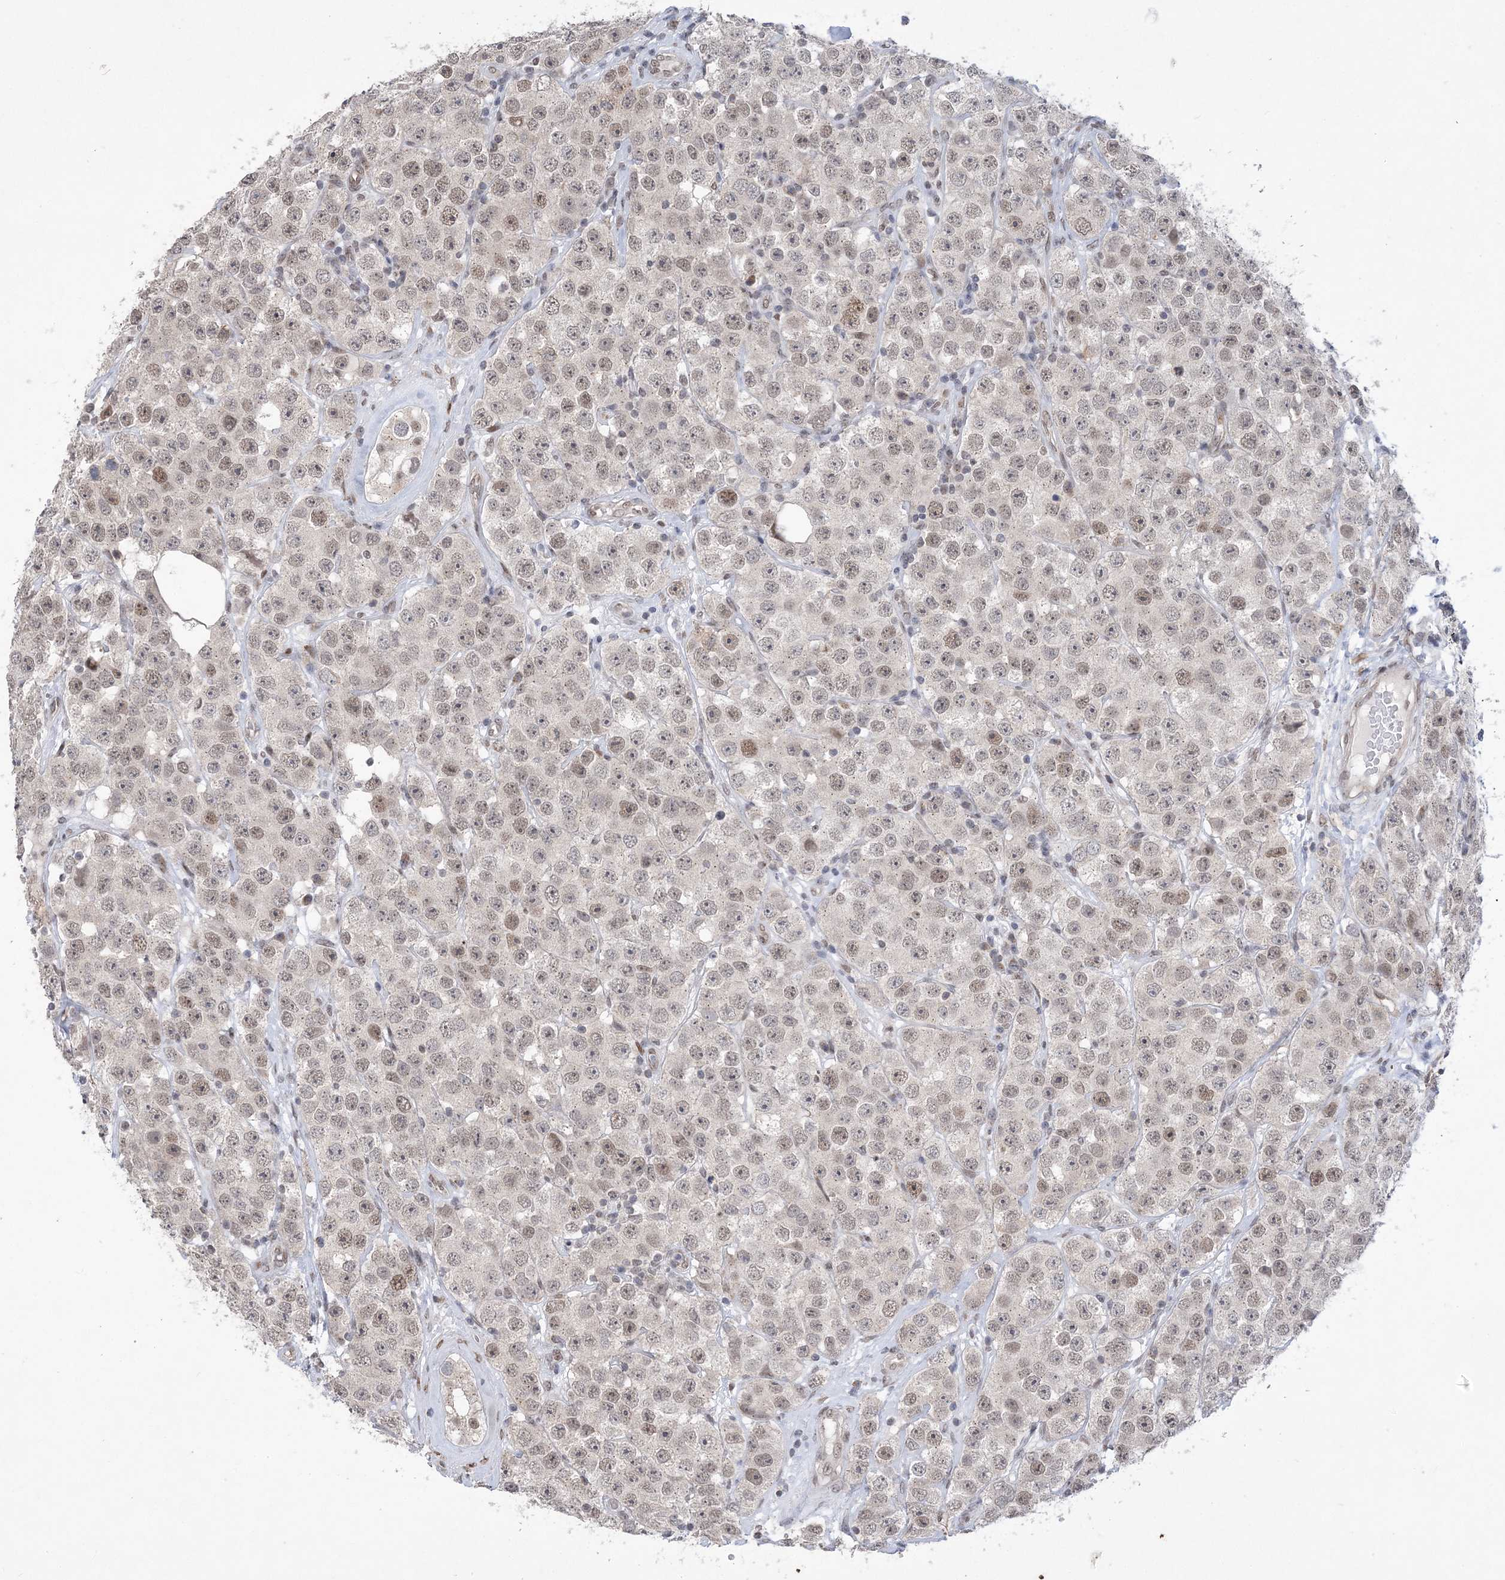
{"staining": {"intensity": "weak", "quantity": "25%-75%", "location": "nuclear"}, "tissue": "testis cancer", "cell_type": "Tumor cells", "image_type": "cancer", "snomed": [{"axis": "morphology", "description": "Seminoma, NOS"}, {"axis": "topography", "description": "Testis"}], "caption": "Immunohistochemical staining of testis cancer (seminoma) exhibits low levels of weak nuclear expression in about 25%-75% of tumor cells.", "gene": "WAC", "patient": {"sex": "male", "age": 28}}